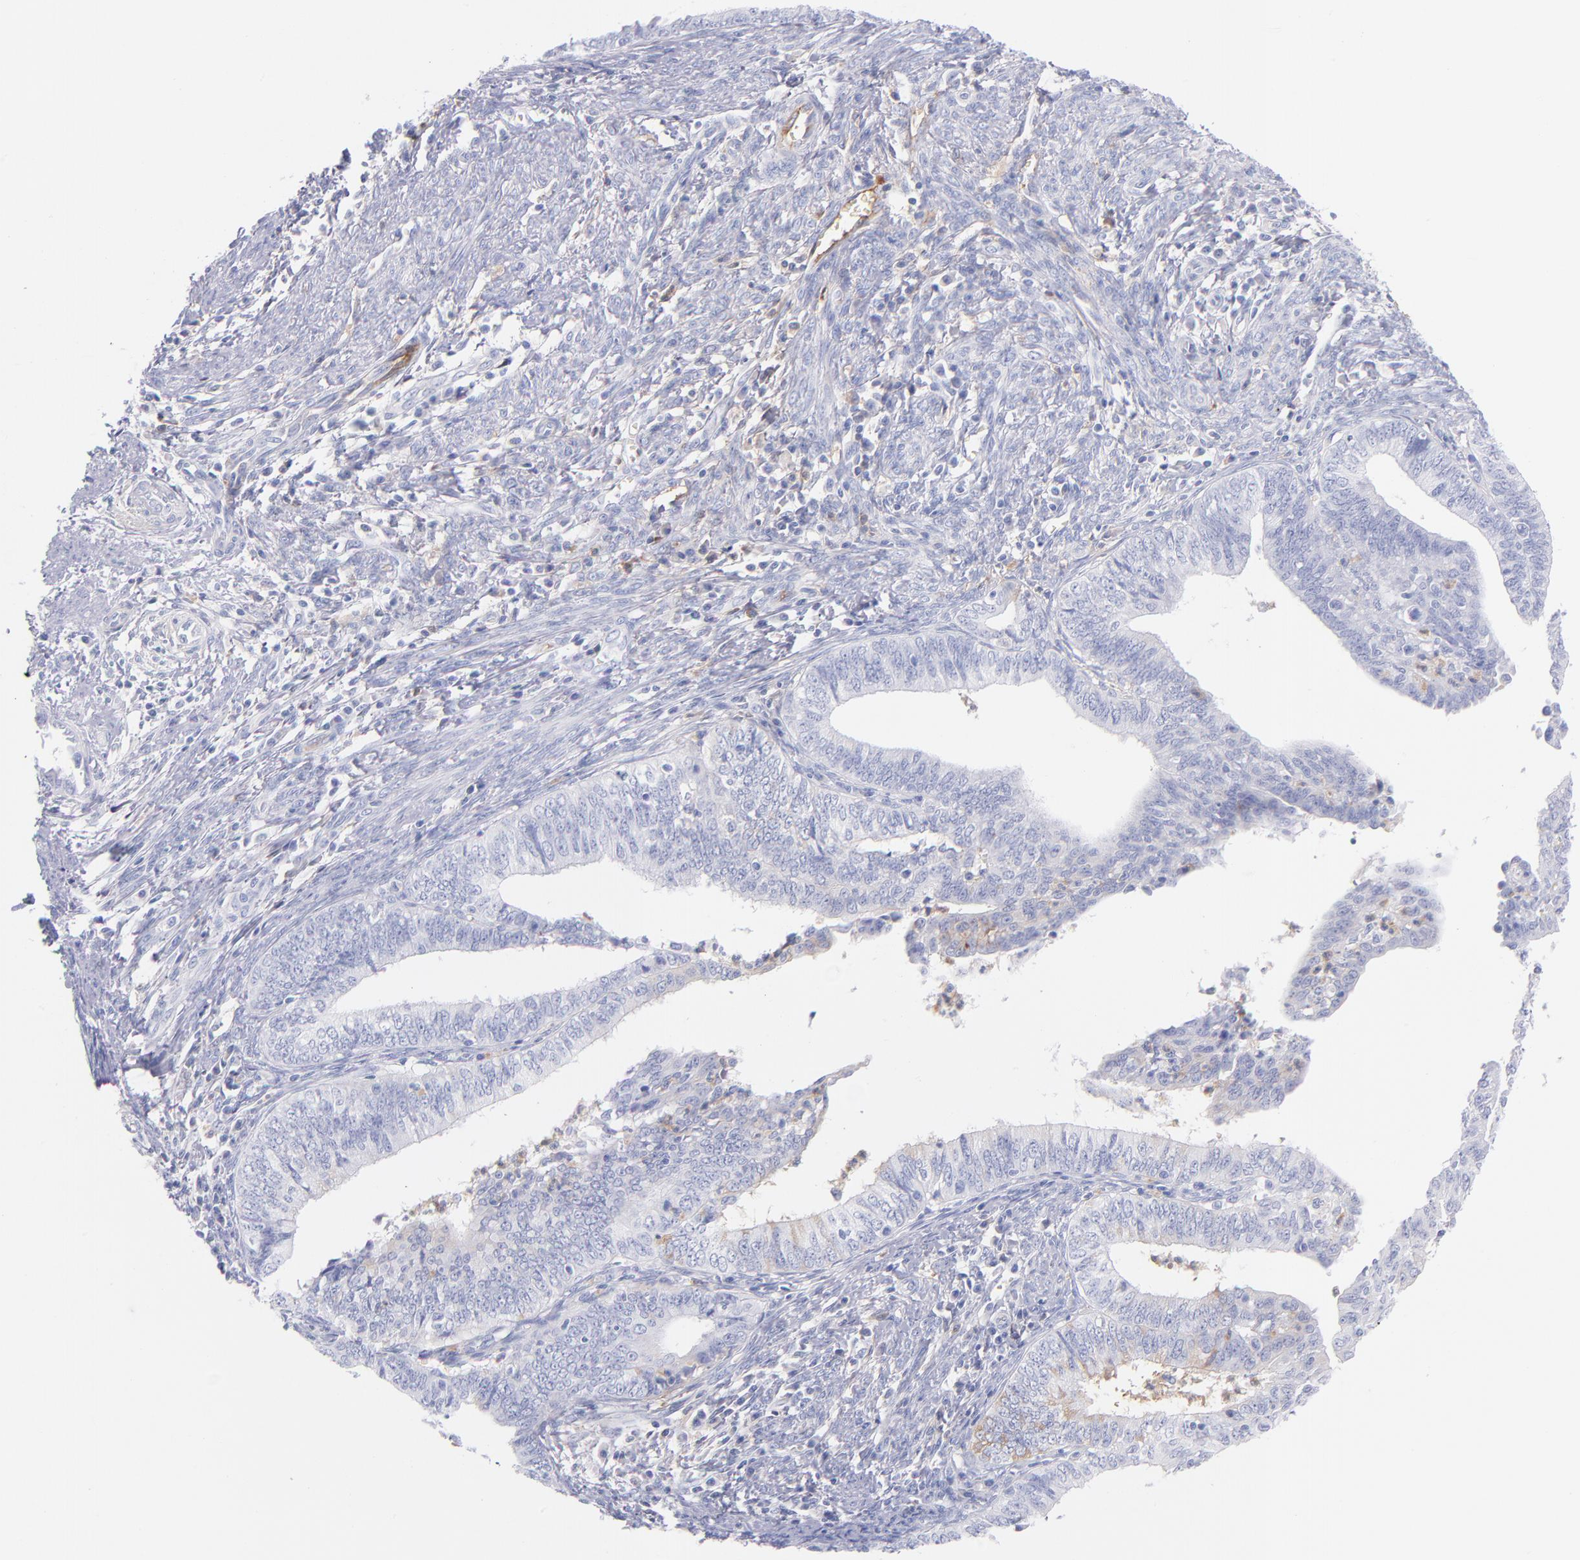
{"staining": {"intensity": "weak", "quantity": "<25%", "location": "cytoplasmic/membranous"}, "tissue": "endometrial cancer", "cell_type": "Tumor cells", "image_type": "cancer", "snomed": [{"axis": "morphology", "description": "Adenocarcinoma, NOS"}, {"axis": "topography", "description": "Endometrium"}], "caption": "Immunohistochemical staining of human endometrial cancer (adenocarcinoma) displays no significant expression in tumor cells.", "gene": "HP", "patient": {"sex": "female", "age": 66}}